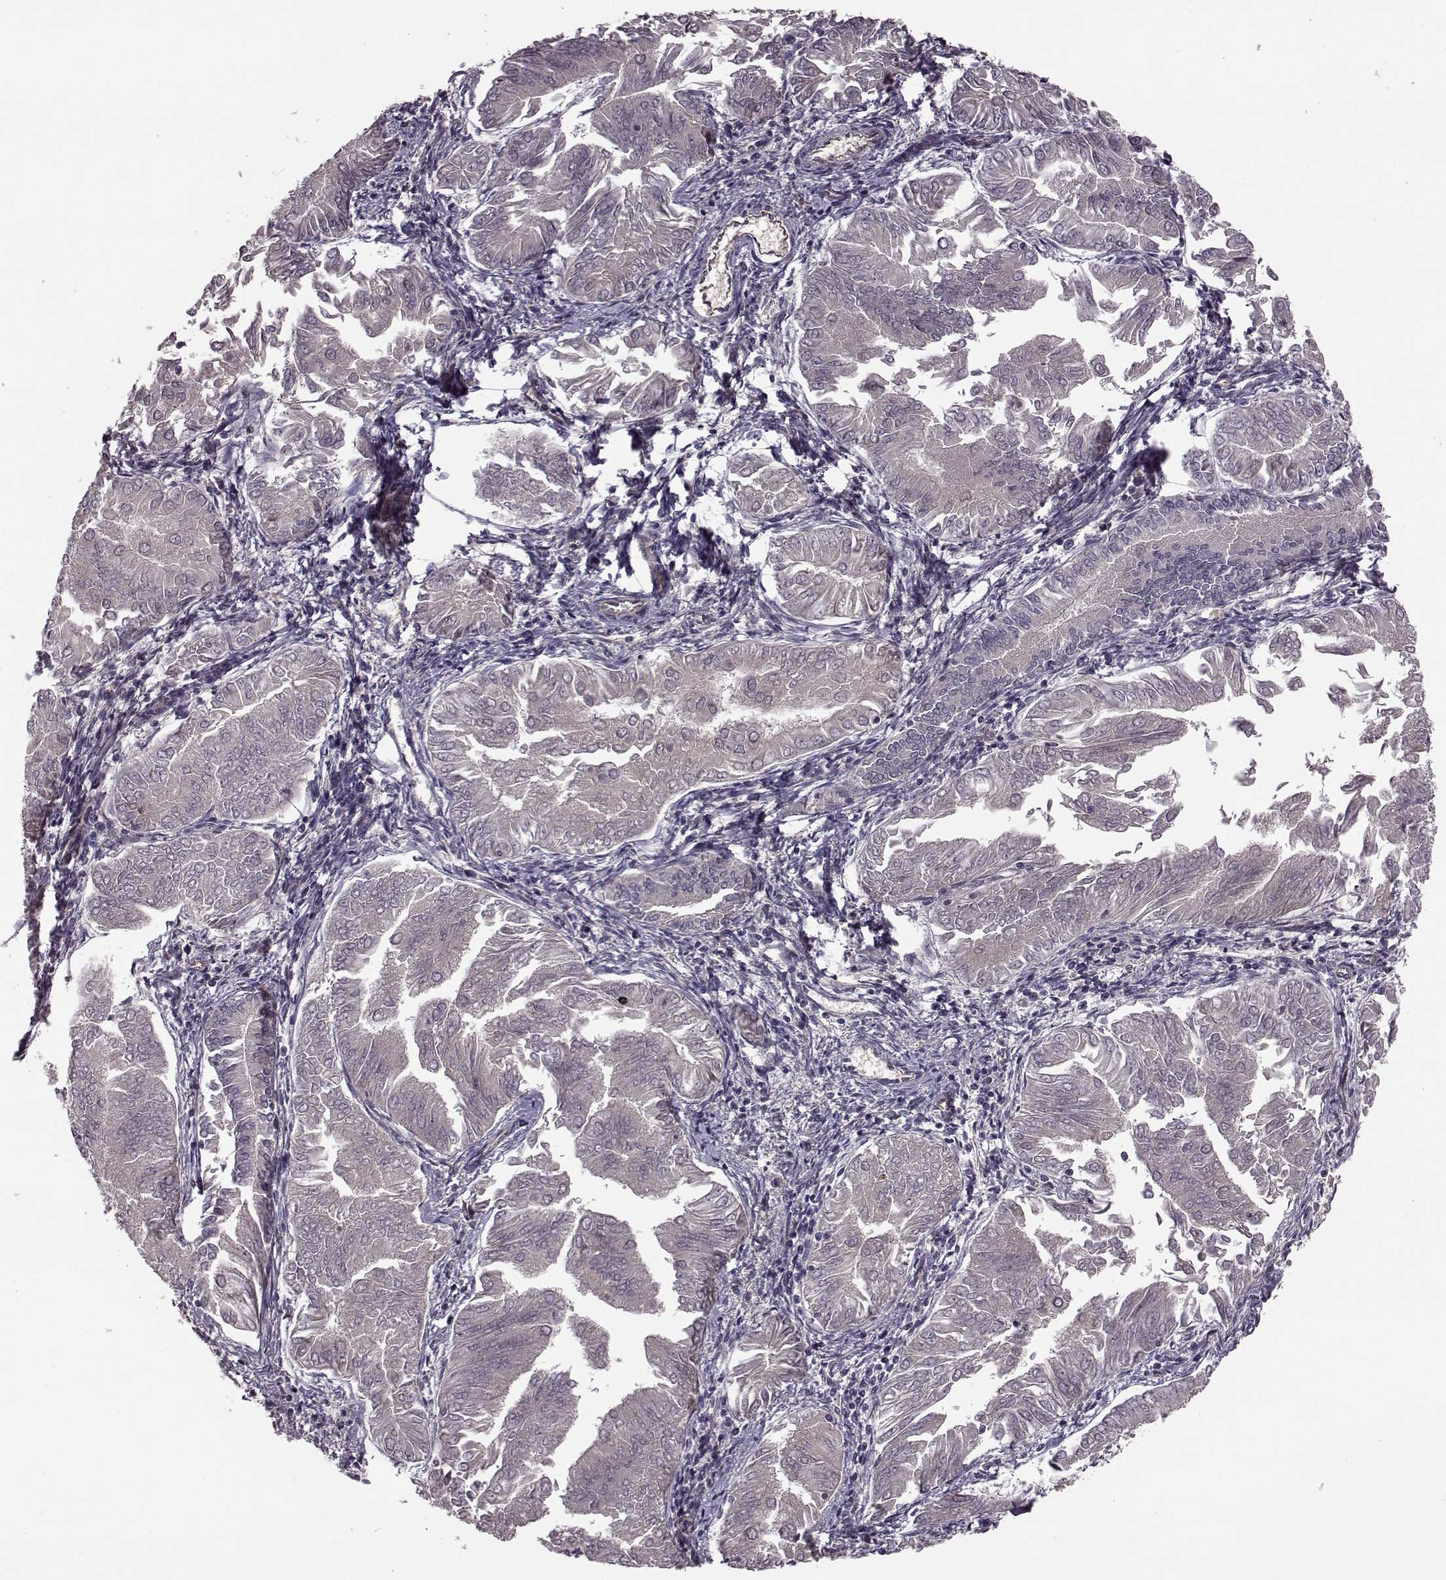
{"staining": {"intensity": "negative", "quantity": "none", "location": "none"}, "tissue": "endometrial cancer", "cell_type": "Tumor cells", "image_type": "cancer", "snomed": [{"axis": "morphology", "description": "Adenocarcinoma, NOS"}, {"axis": "topography", "description": "Endometrium"}], "caption": "Adenocarcinoma (endometrial) was stained to show a protein in brown. There is no significant expression in tumor cells. (DAB immunohistochemistry (IHC), high magnification).", "gene": "SYNPO", "patient": {"sex": "female", "age": 53}}